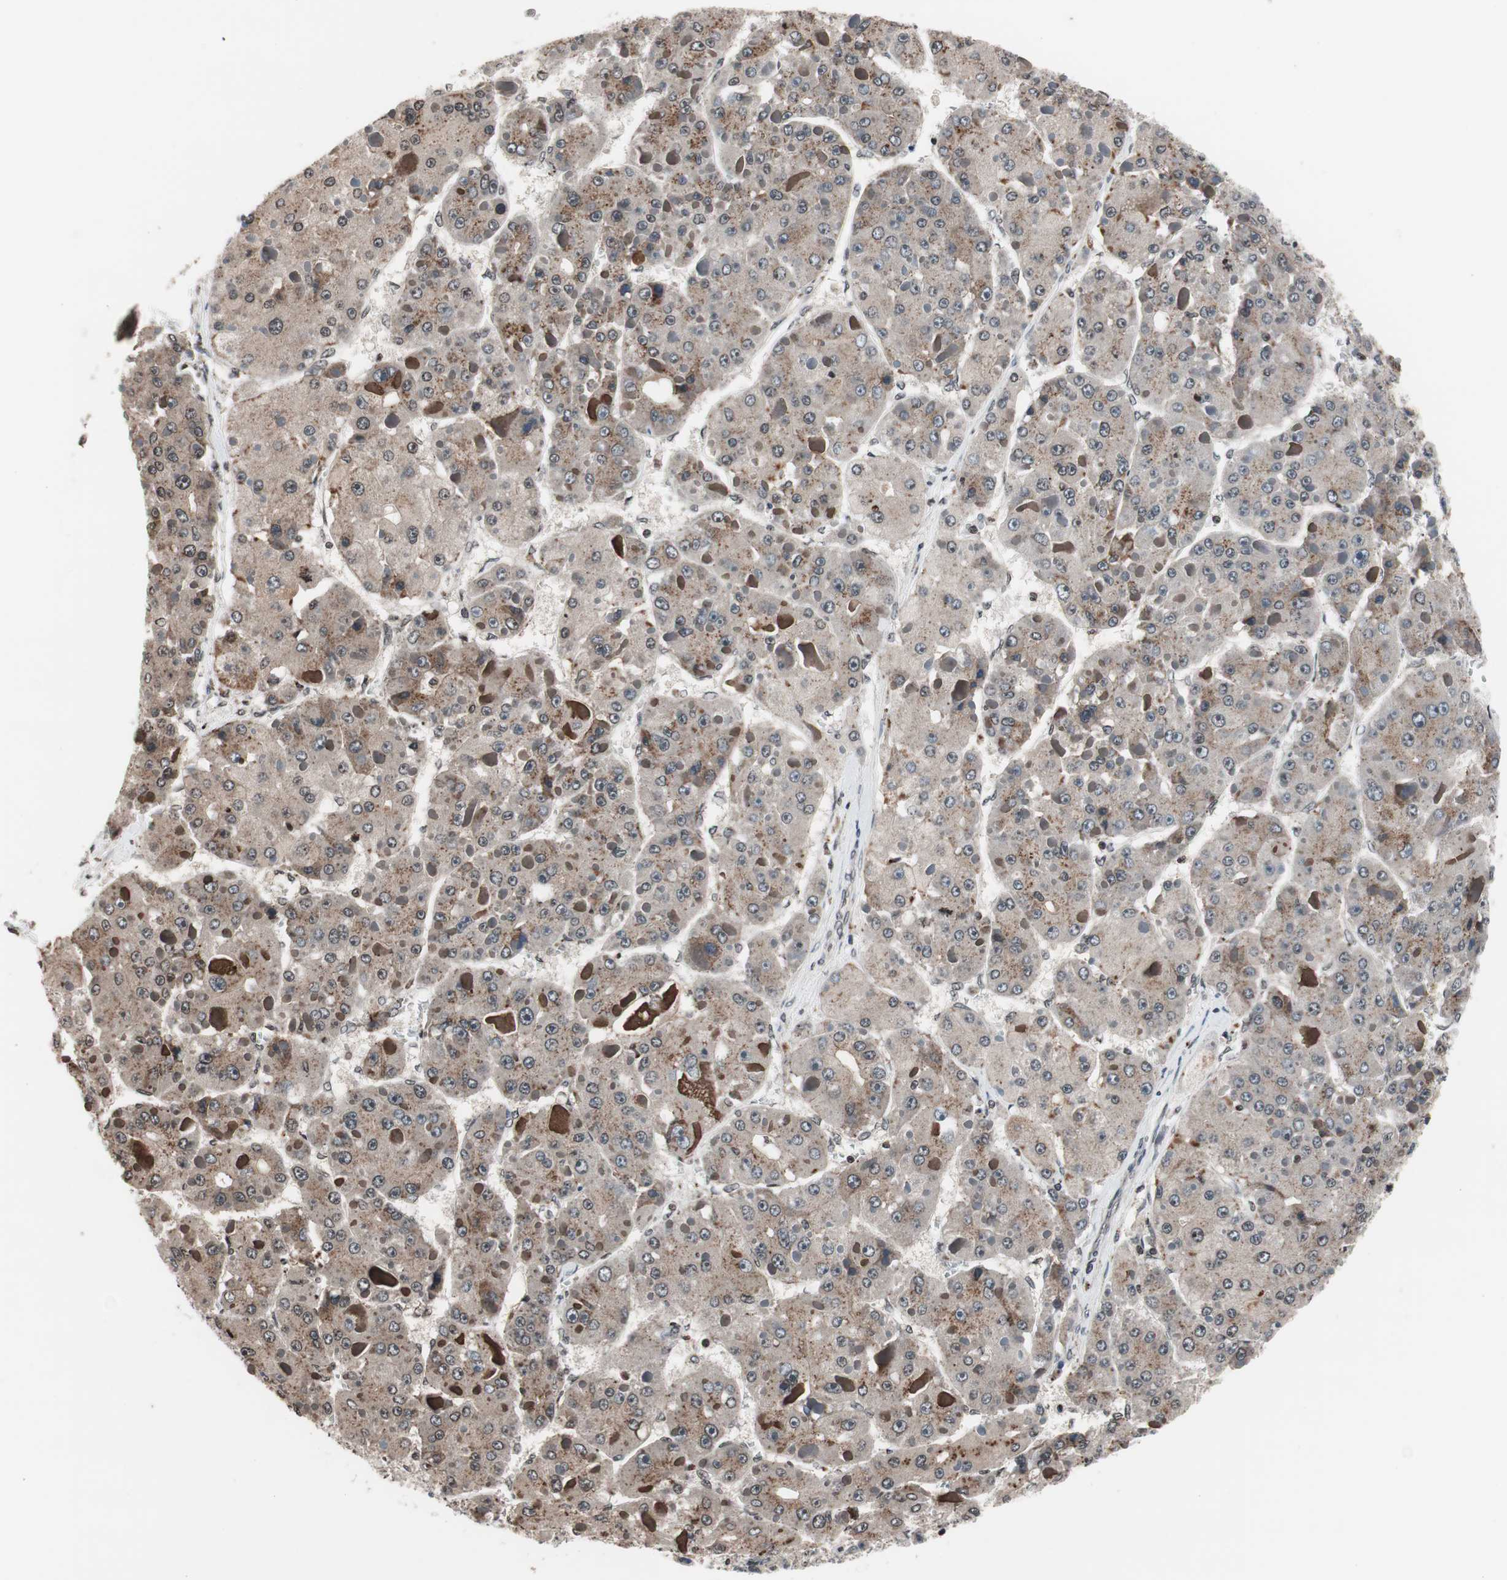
{"staining": {"intensity": "weak", "quantity": ">75%", "location": "cytoplasmic/membranous"}, "tissue": "liver cancer", "cell_type": "Tumor cells", "image_type": "cancer", "snomed": [{"axis": "morphology", "description": "Carcinoma, Hepatocellular, NOS"}, {"axis": "topography", "description": "Liver"}], "caption": "Brown immunohistochemical staining in human hepatocellular carcinoma (liver) shows weak cytoplasmic/membranous staining in about >75% of tumor cells.", "gene": "RFC1", "patient": {"sex": "female", "age": 73}}